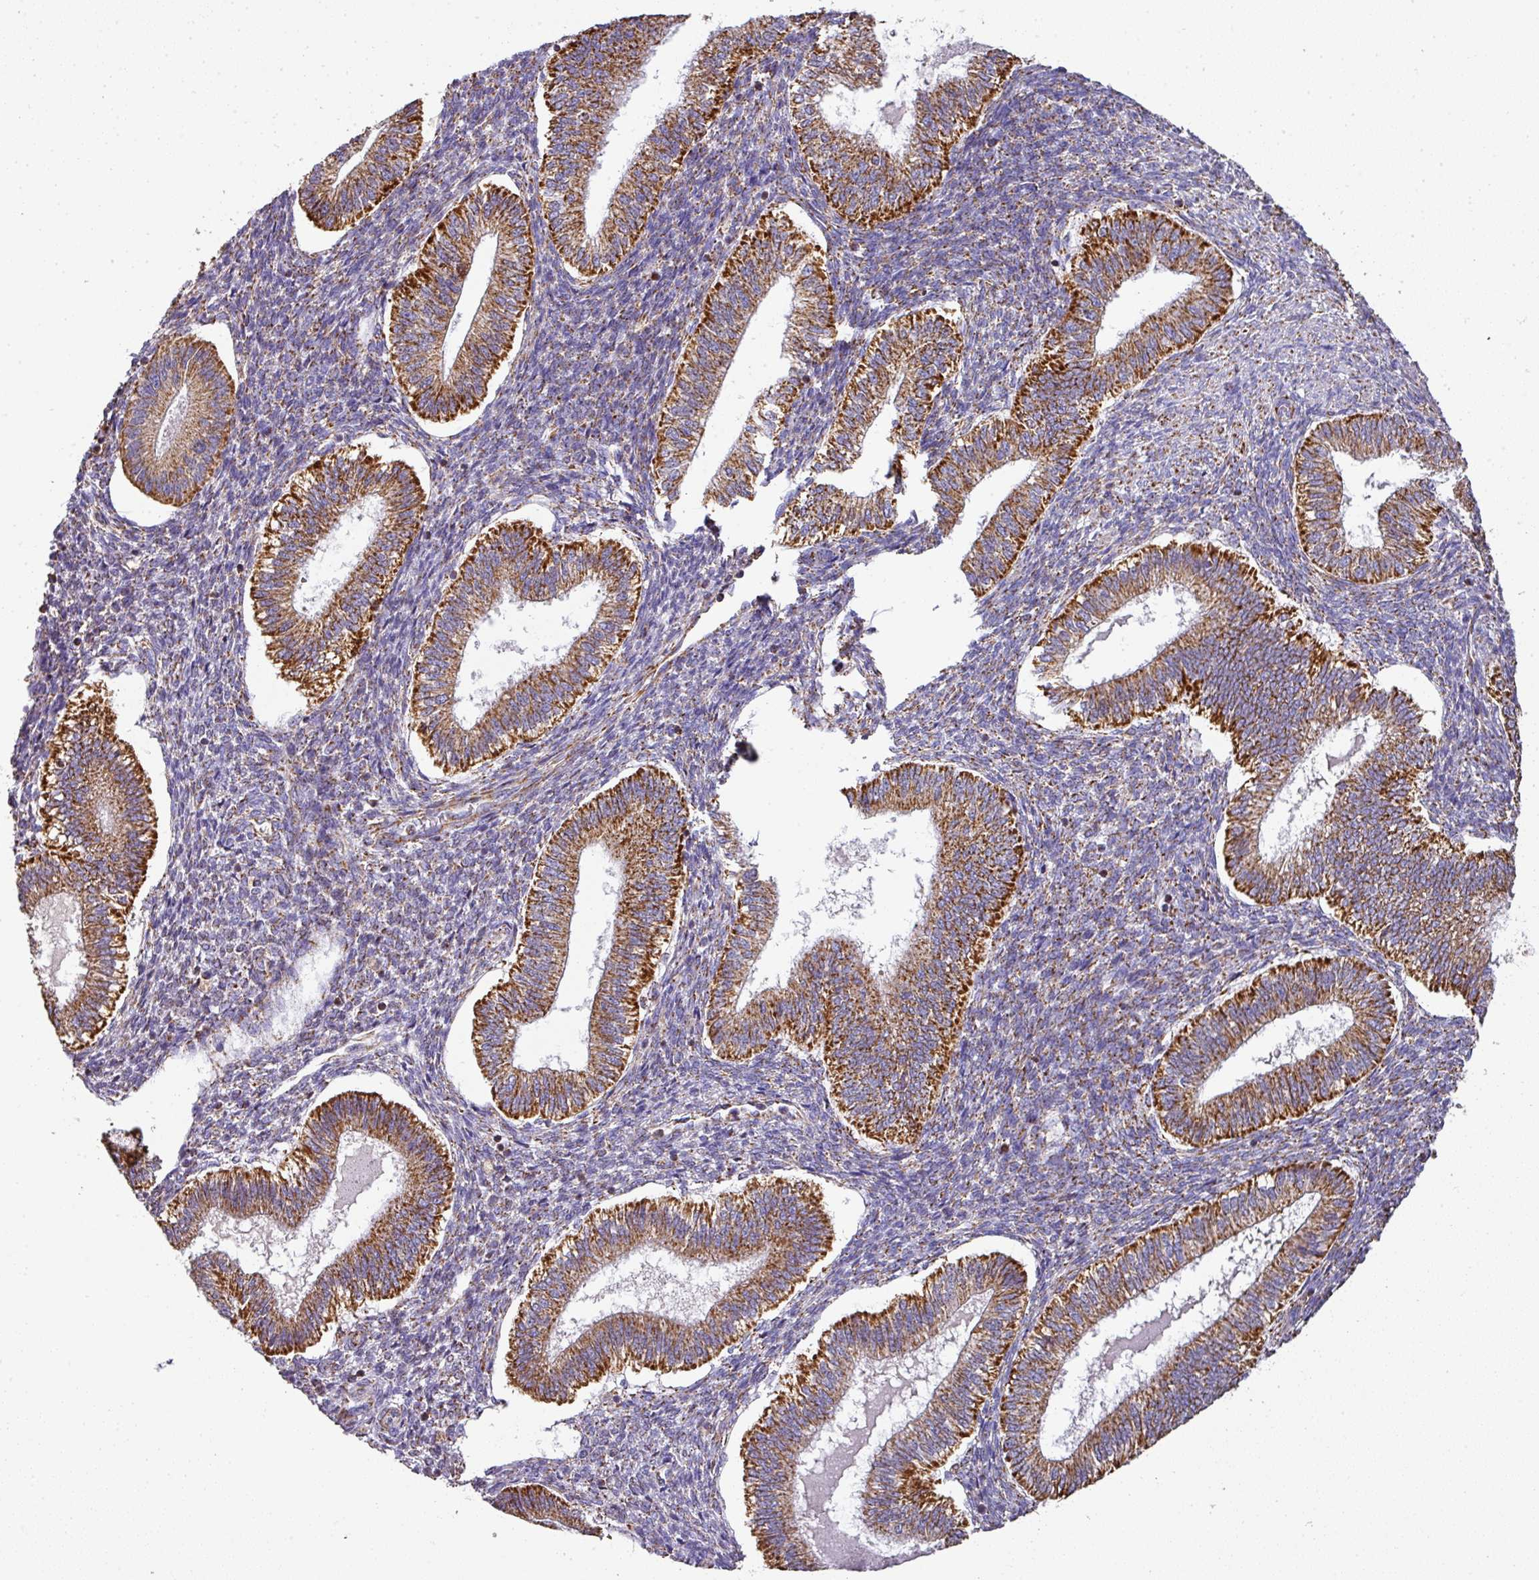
{"staining": {"intensity": "negative", "quantity": "none", "location": "none"}, "tissue": "endometrium", "cell_type": "Cells in endometrial stroma", "image_type": "normal", "snomed": [{"axis": "morphology", "description": "Normal tissue, NOS"}, {"axis": "topography", "description": "Endometrium"}], "caption": "This histopathology image is of normal endometrium stained with immunohistochemistry to label a protein in brown with the nuclei are counter-stained blue. There is no positivity in cells in endometrial stroma.", "gene": "UQCRFS1", "patient": {"sex": "female", "age": 25}}